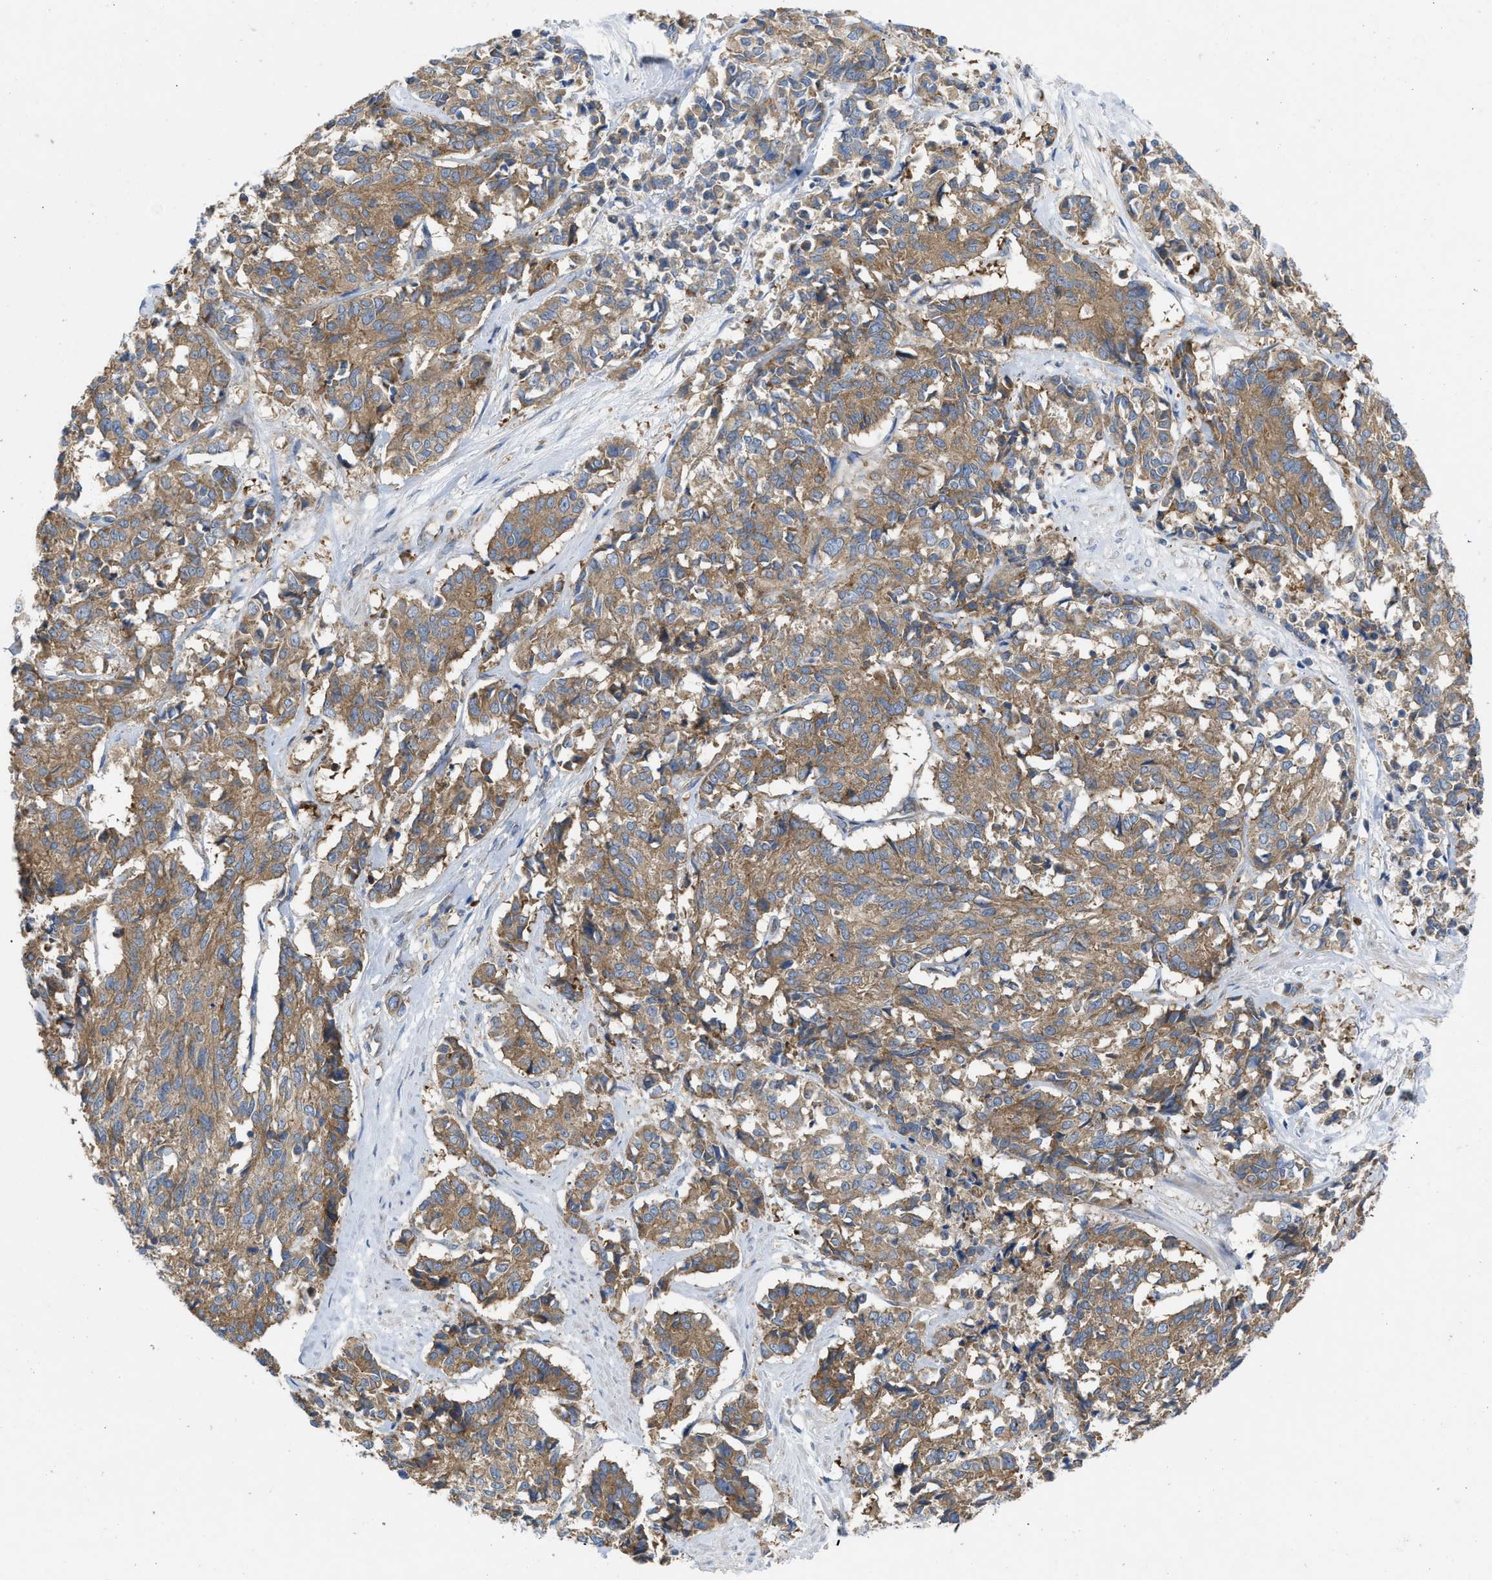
{"staining": {"intensity": "moderate", "quantity": ">75%", "location": "cytoplasmic/membranous"}, "tissue": "cervical cancer", "cell_type": "Tumor cells", "image_type": "cancer", "snomed": [{"axis": "morphology", "description": "Squamous cell carcinoma, NOS"}, {"axis": "topography", "description": "Cervix"}], "caption": "Protein expression by immunohistochemistry (IHC) shows moderate cytoplasmic/membranous staining in about >75% of tumor cells in cervical cancer (squamous cell carcinoma).", "gene": "TMEM131", "patient": {"sex": "female", "age": 35}}